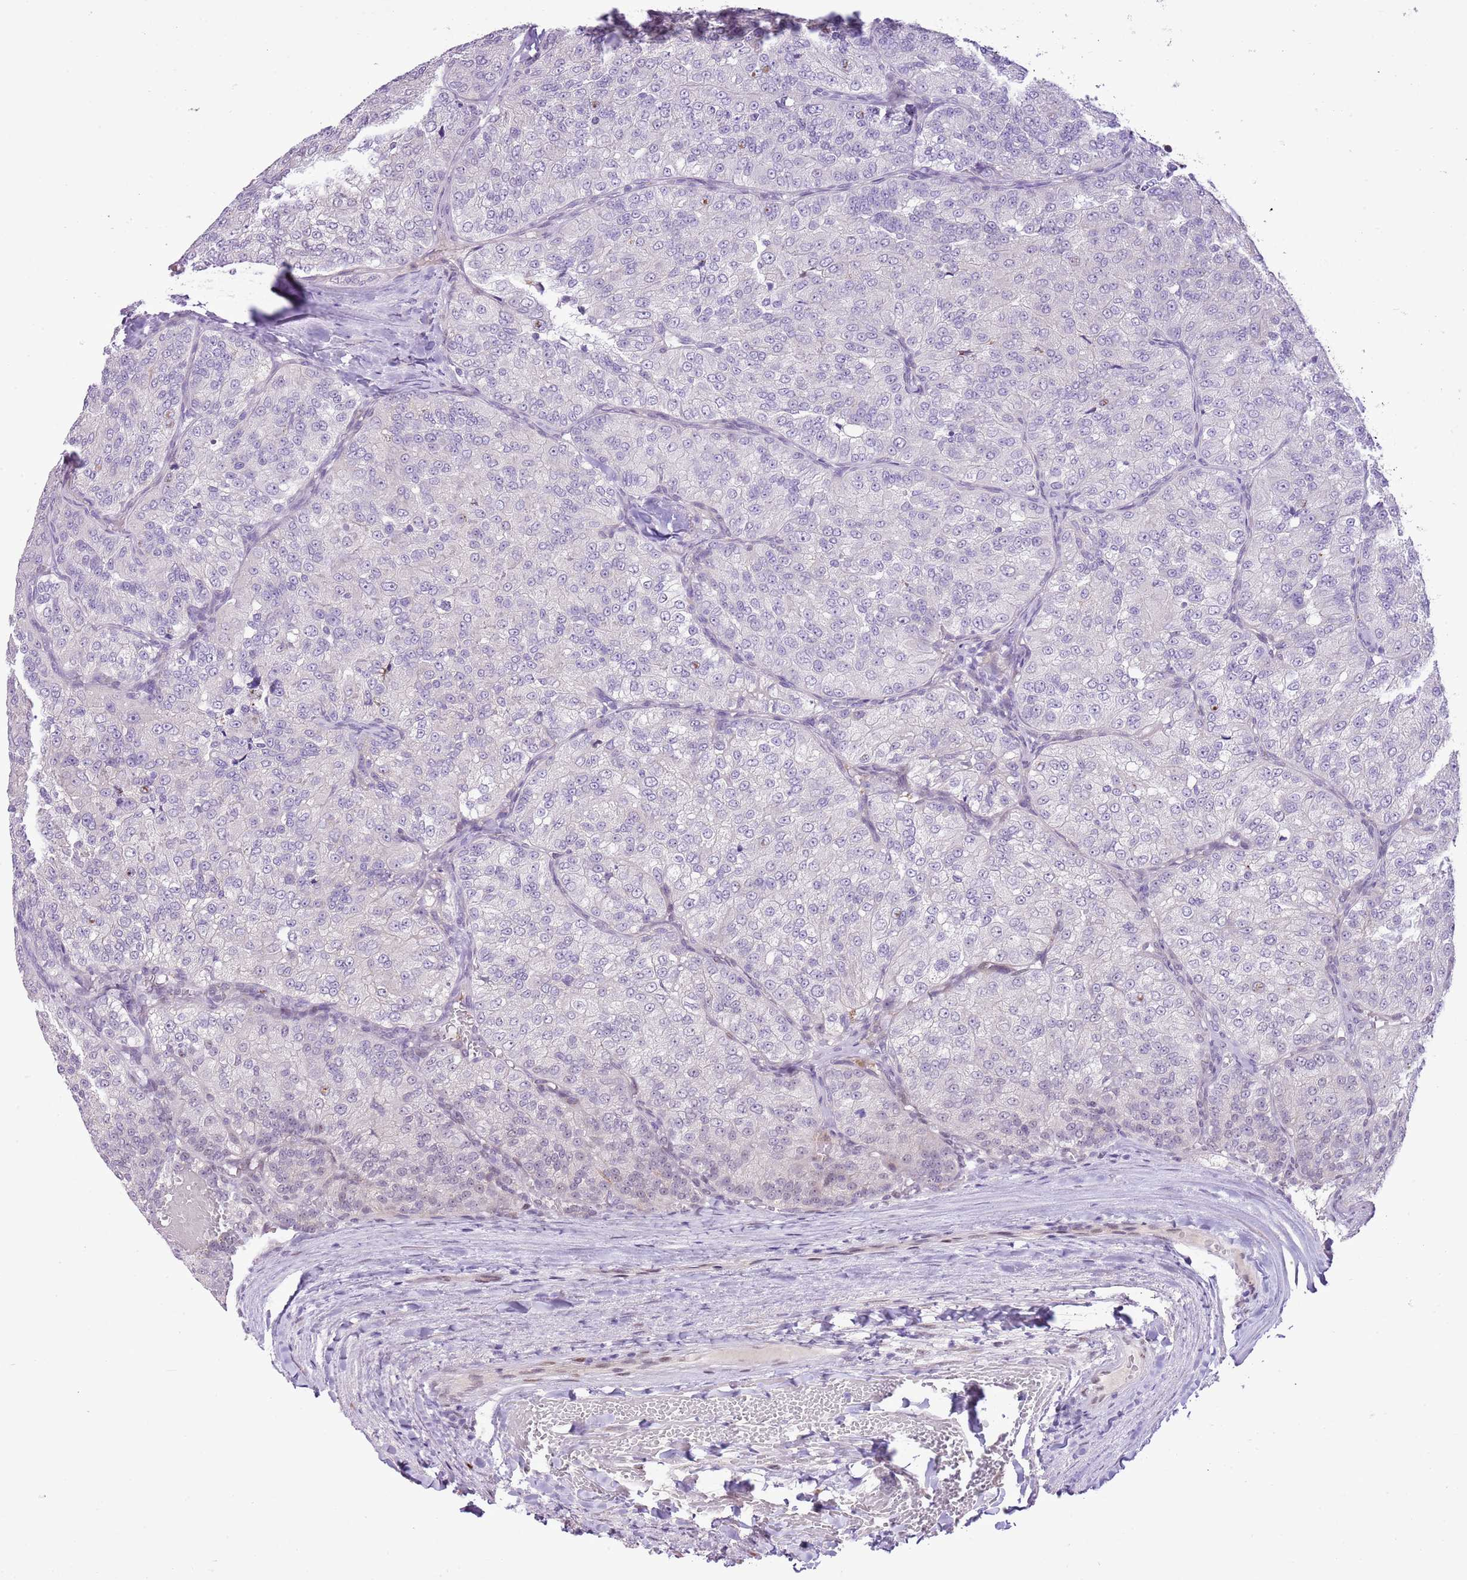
{"staining": {"intensity": "negative", "quantity": "none", "location": "none"}, "tissue": "renal cancer", "cell_type": "Tumor cells", "image_type": "cancer", "snomed": [{"axis": "morphology", "description": "Adenocarcinoma, NOS"}, {"axis": "topography", "description": "Kidney"}], "caption": "Immunohistochemistry (IHC) histopathology image of human renal cancer (adenocarcinoma) stained for a protein (brown), which reveals no positivity in tumor cells.", "gene": "NACC2", "patient": {"sex": "female", "age": 63}}